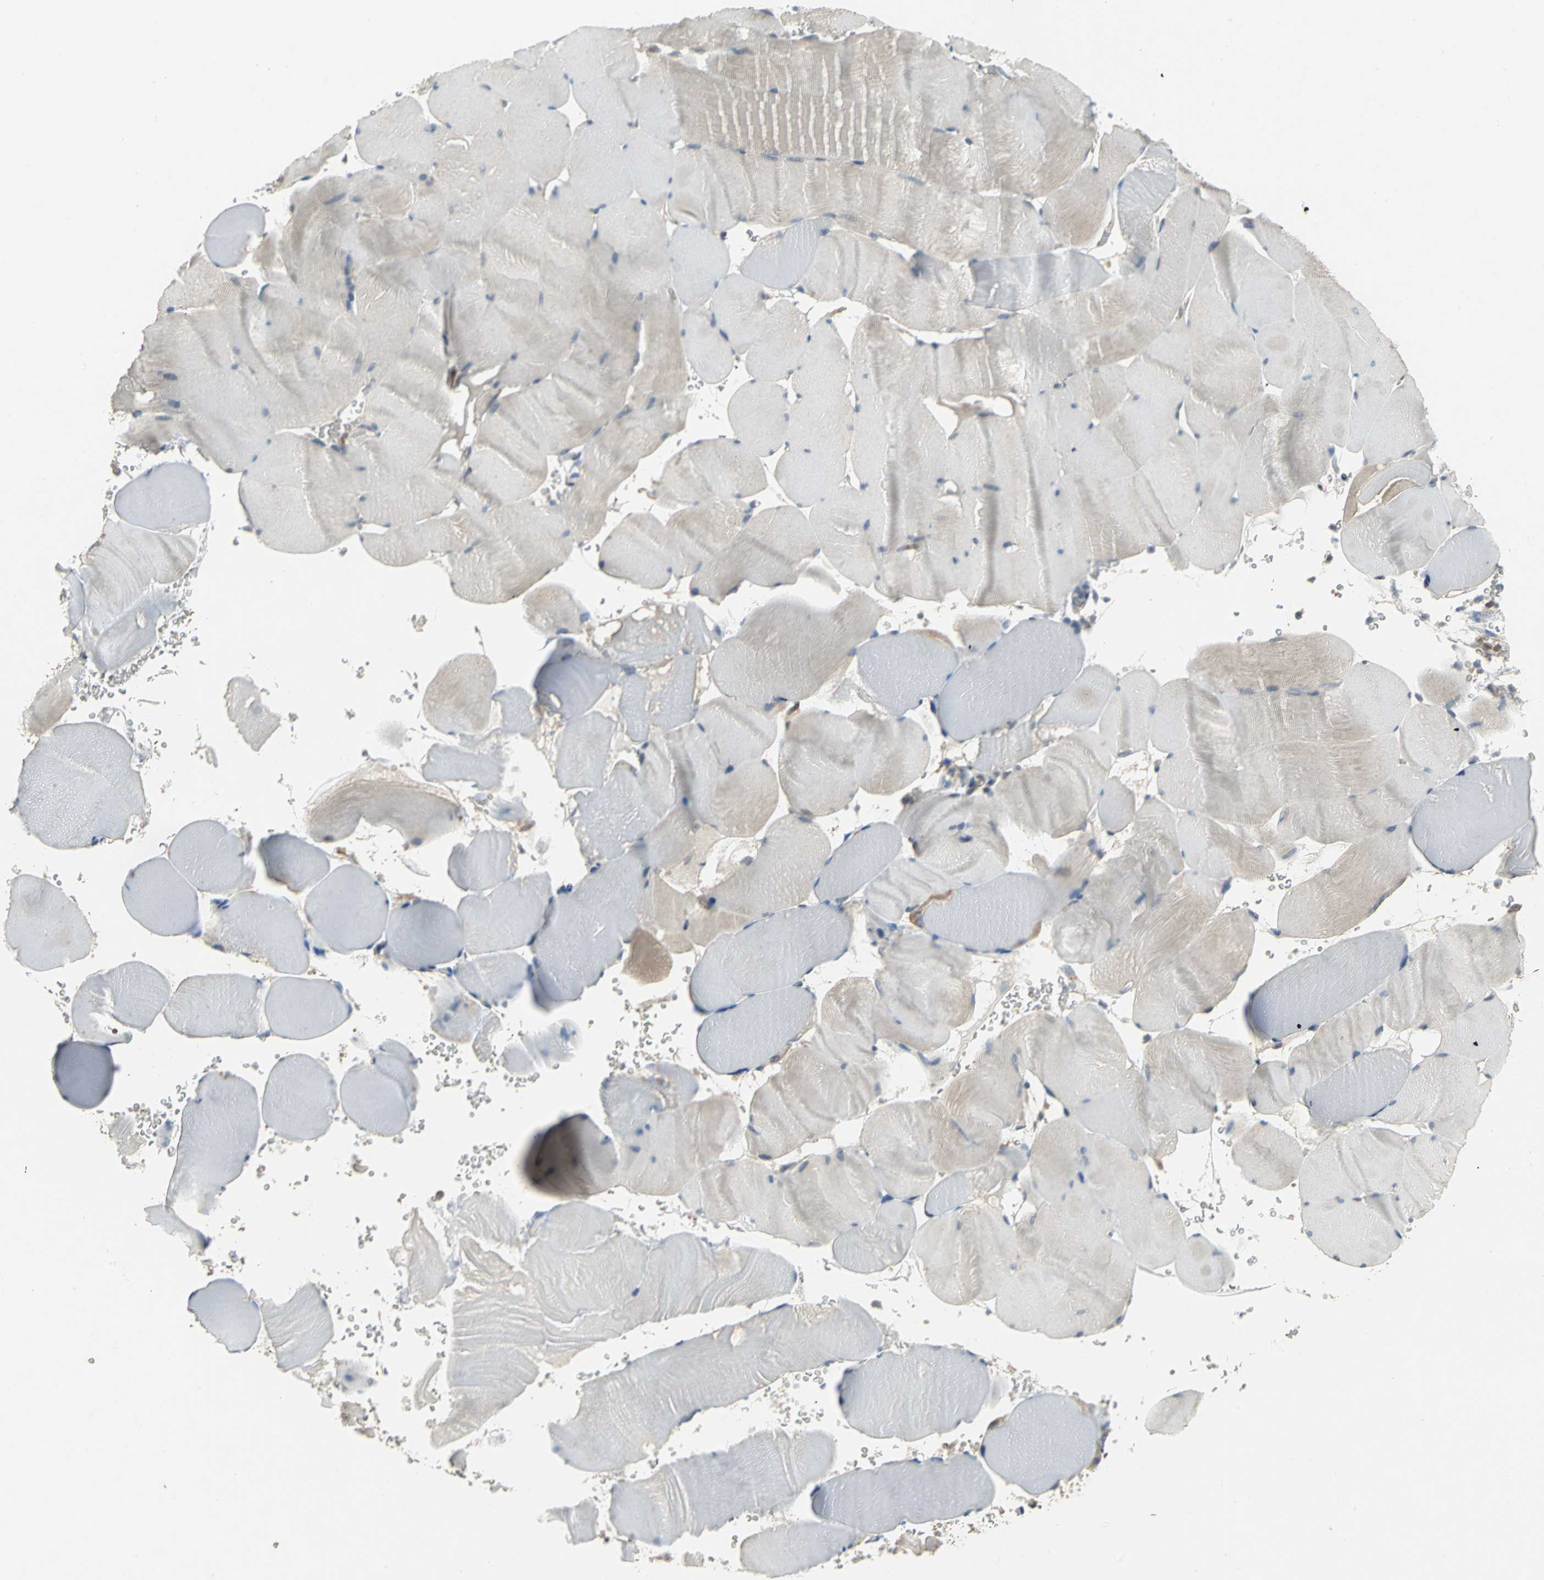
{"staining": {"intensity": "weak", "quantity": "25%-75%", "location": "cytoplasmic/membranous"}, "tissue": "skeletal muscle", "cell_type": "Myocytes", "image_type": "normal", "snomed": [{"axis": "morphology", "description": "Normal tissue, NOS"}, {"axis": "topography", "description": "Skeletal muscle"}], "caption": "Unremarkable skeletal muscle demonstrates weak cytoplasmic/membranous expression in about 25%-75% of myocytes.", "gene": "SYVN1", "patient": {"sex": "male", "age": 62}}